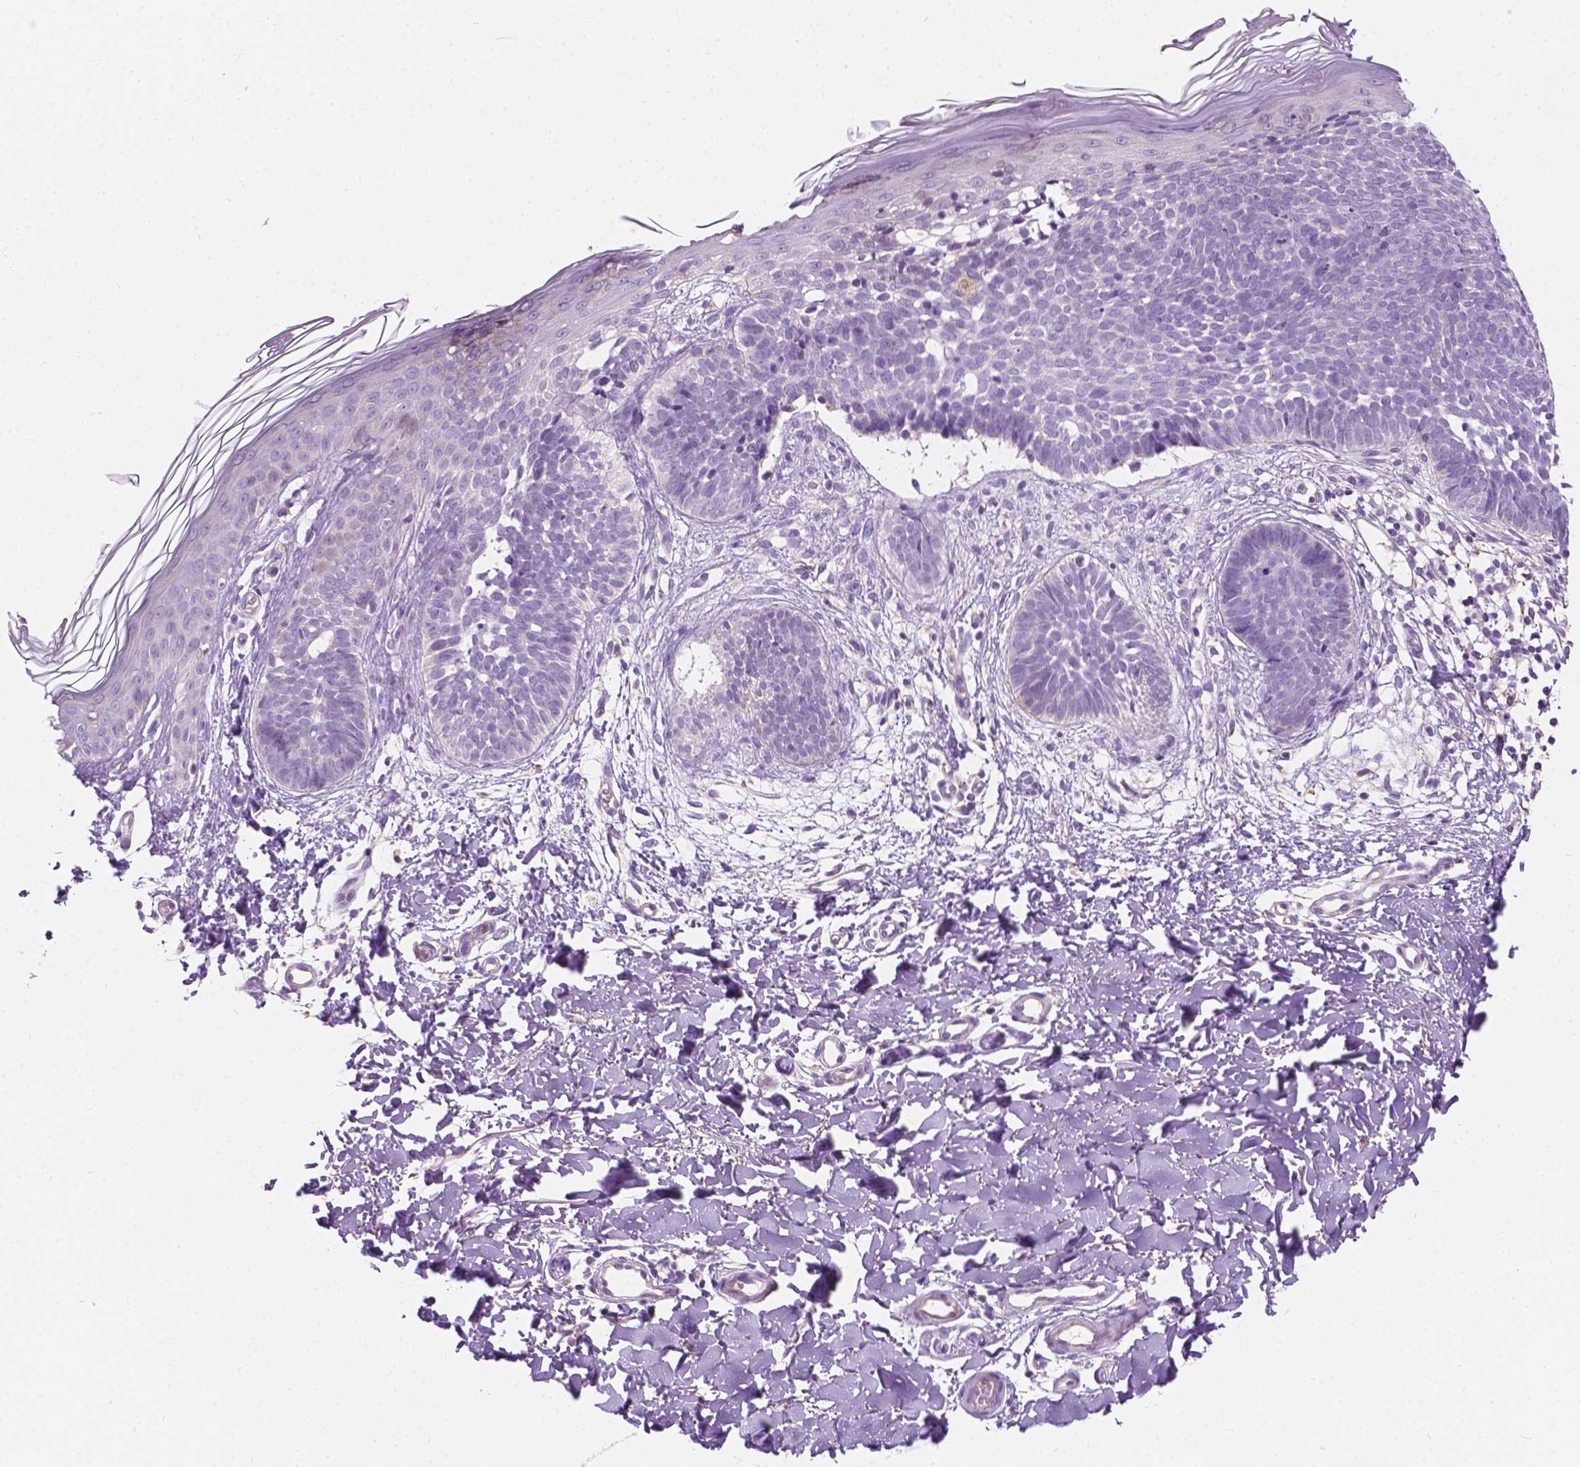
{"staining": {"intensity": "negative", "quantity": "none", "location": "none"}, "tissue": "skin cancer", "cell_type": "Tumor cells", "image_type": "cancer", "snomed": [{"axis": "morphology", "description": "Basal cell carcinoma"}, {"axis": "topography", "description": "Skin"}], "caption": "This is an IHC micrograph of human skin cancer (basal cell carcinoma). There is no expression in tumor cells.", "gene": "NOS1AP", "patient": {"sex": "female", "age": 51}}